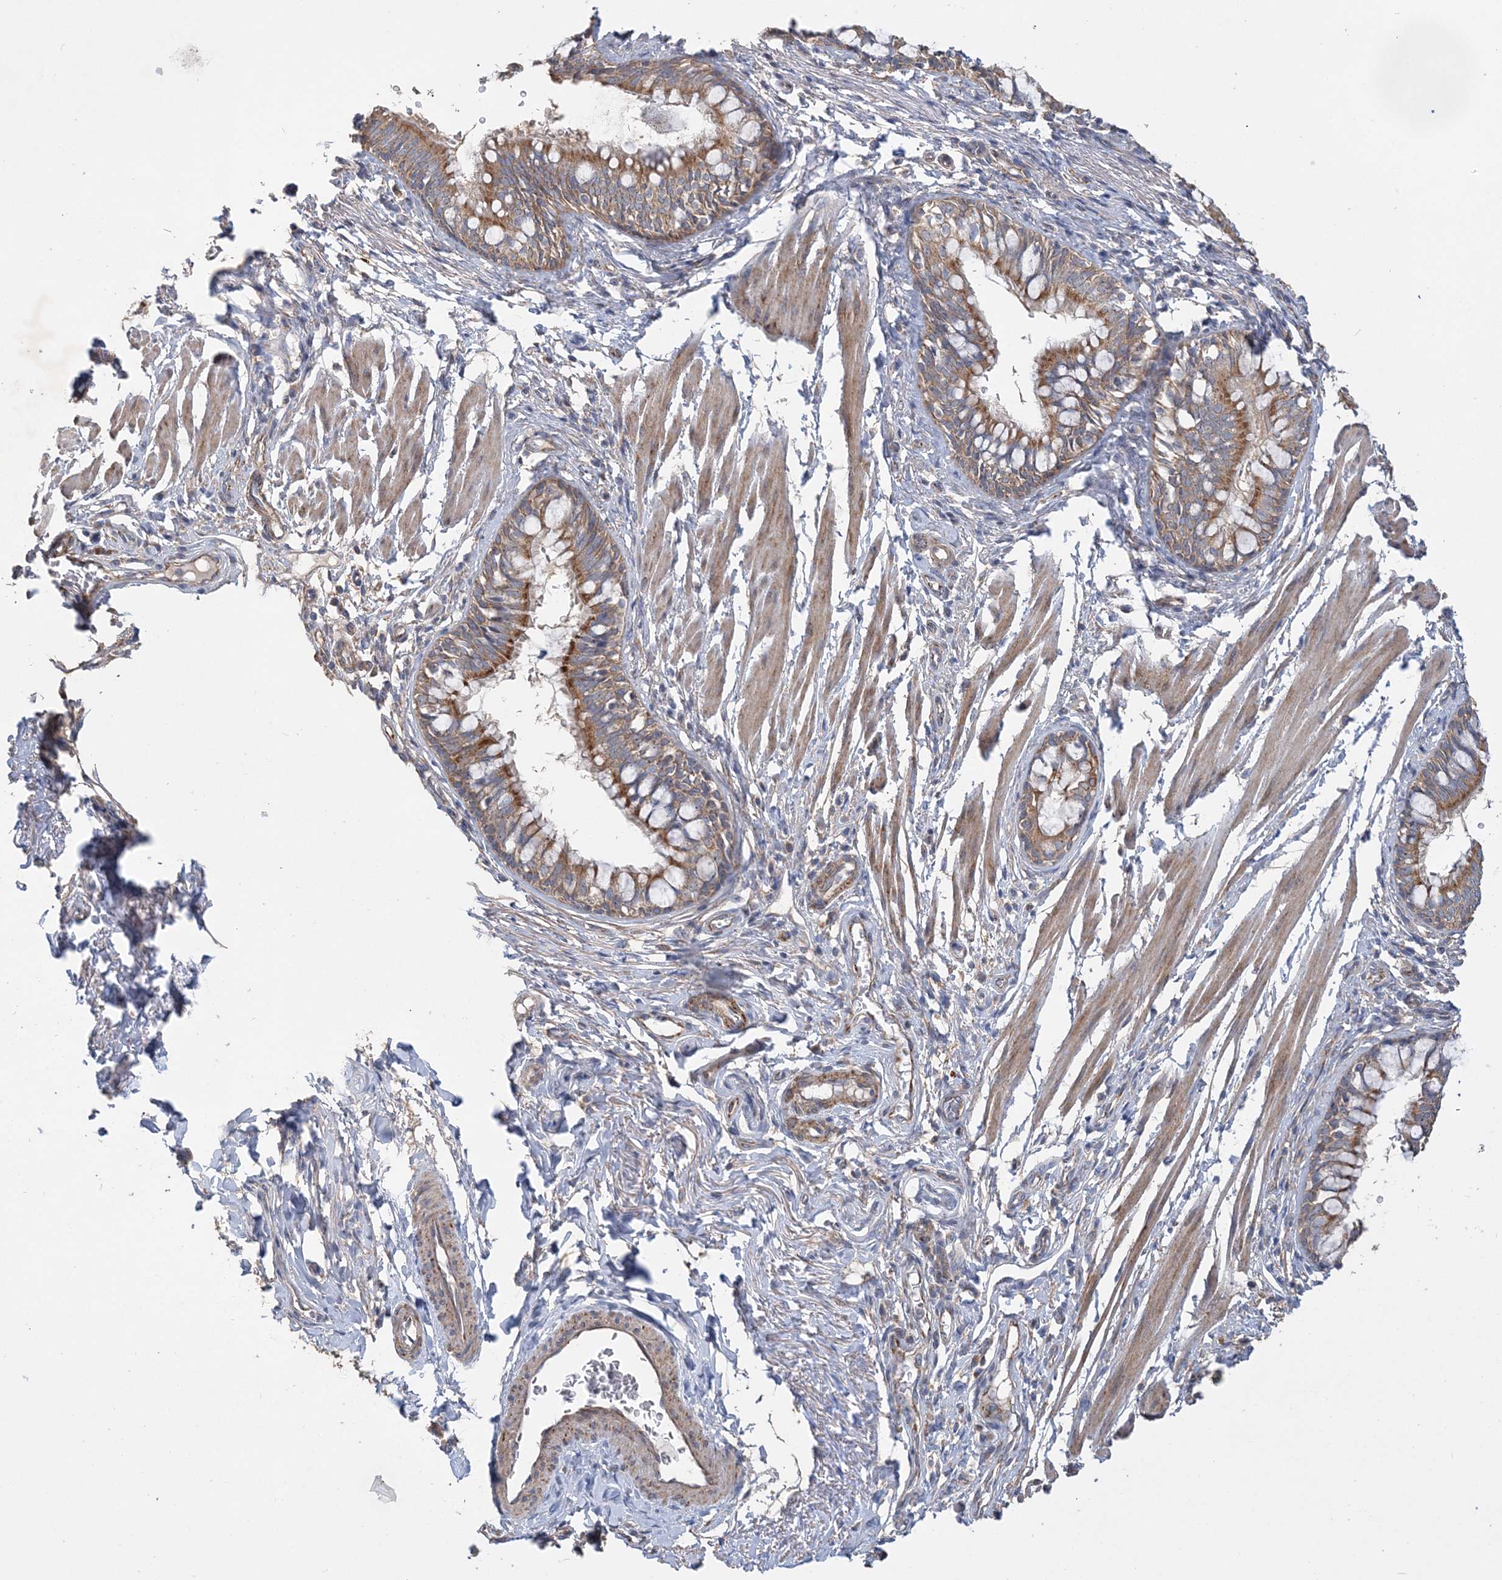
{"staining": {"intensity": "moderate", "quantity": ">75%", "location": "cytoplasmic/membranous"}, "tissue": "bronchus", "cell_type": "Respiratory epithelial cells", "image_type": "normal", "snomed": [{"axis": "morphology", "description": "Normal tissue, NOS"}, {"axis": "topography", "description": "Cartilage tissue"}, {"axis": "topography", "description": "Bronchus"}], "caption": "Brown immunohistochemical staining in unremarkable bronchus reveals moderate cytoplasmic/membranous positivity in approximately >75% of respiratory epithelial cells.", "gene": "FEZ2", "patient": {"sex": "female", "age": 36}}